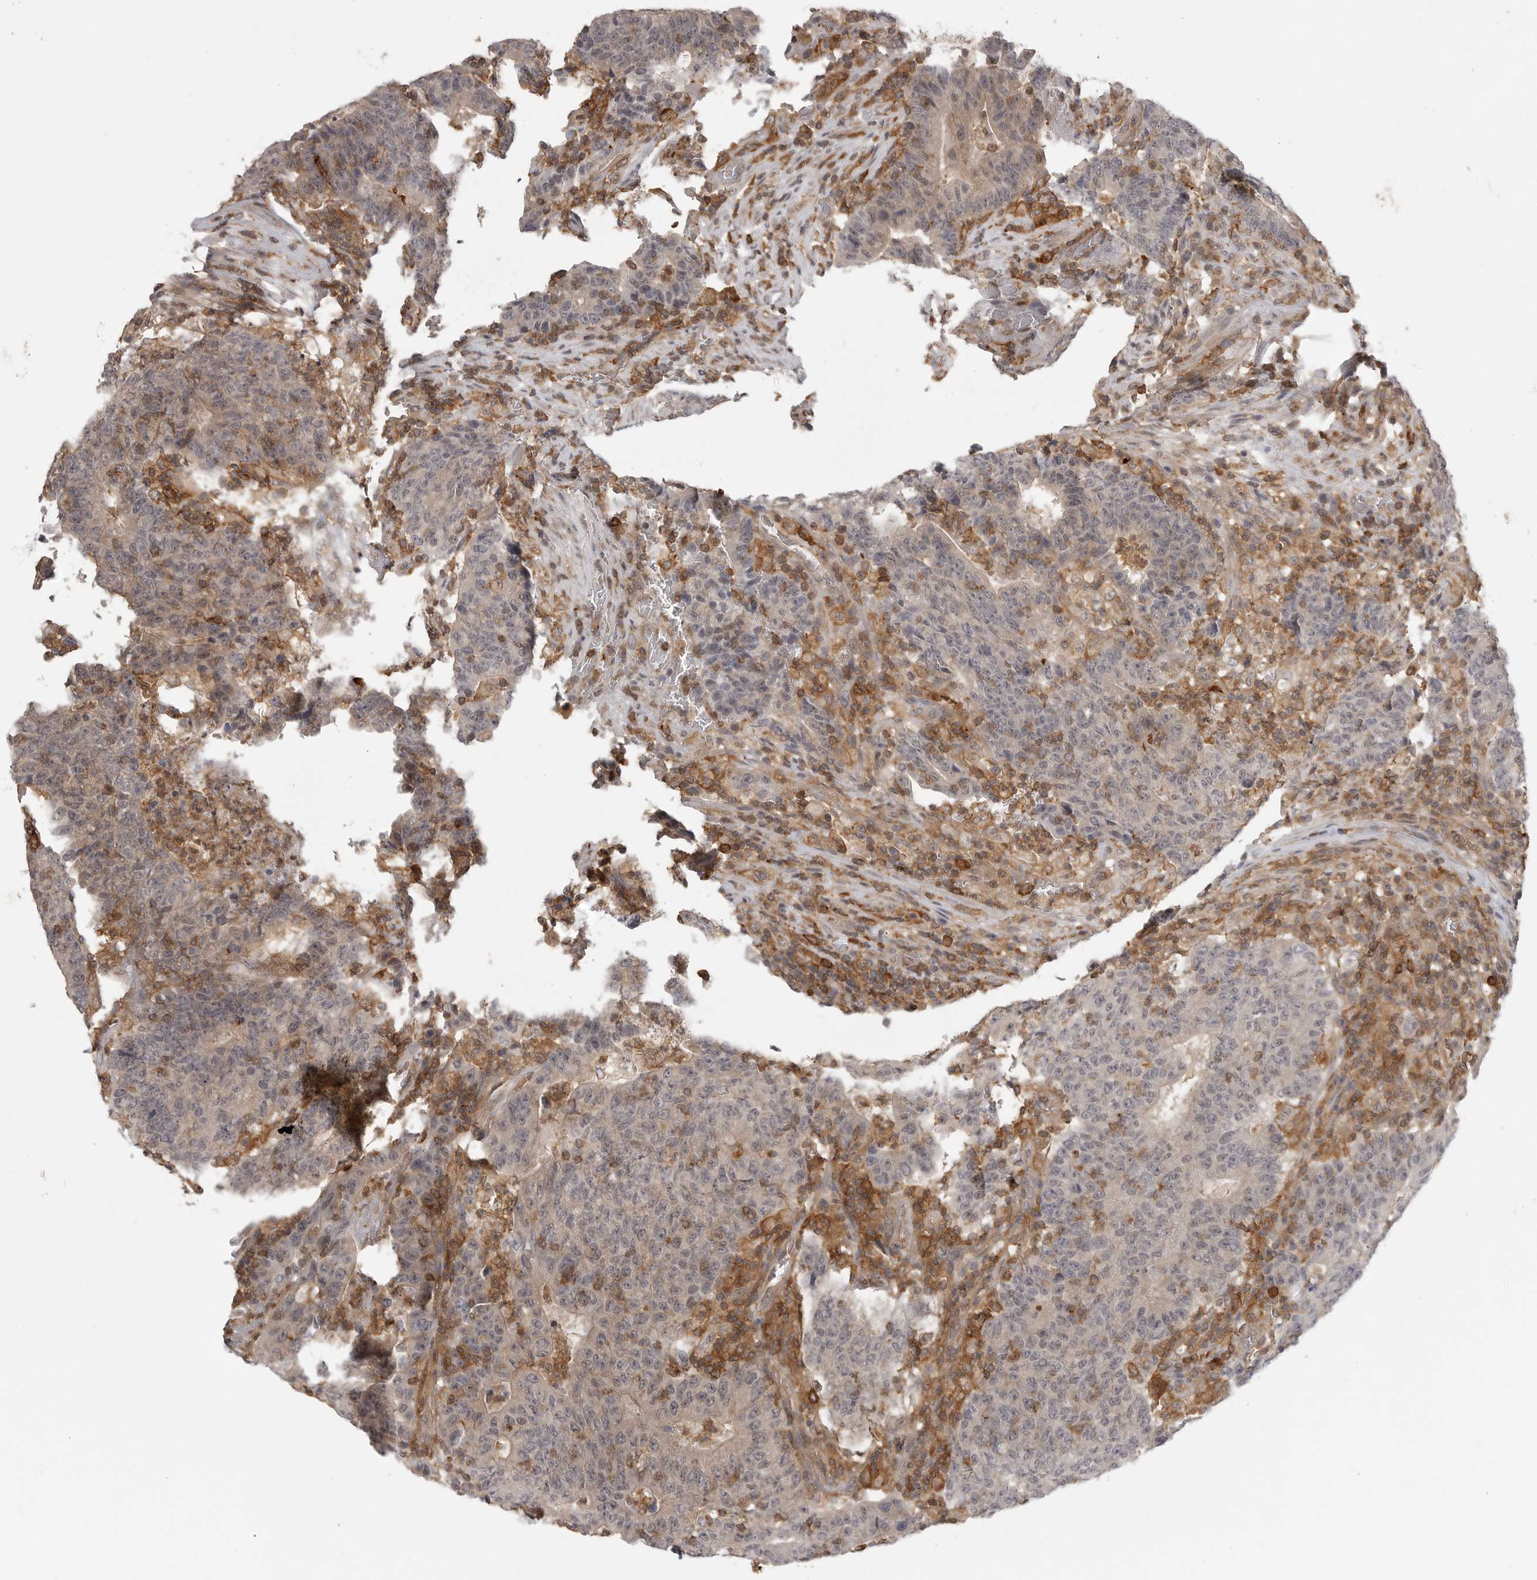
{"staining": {"intensity": "negative", "quantity": "none", "location": "none"}, "tissue": "colorectal cancer", "cell_type": "Tumor cells", "image_type": "cancer", "snomed": [{"axis": "morphology", "description": "Adenocarcinoma, NOS"}, {"axis": "topography", "description": "Colon"}], "caption": "Image shows no protein staining in tumor cells of adenocarcinoma (colorectal) tissue.", "gene": "DBNL", "patient": {"sex": "female", "age": 75}}